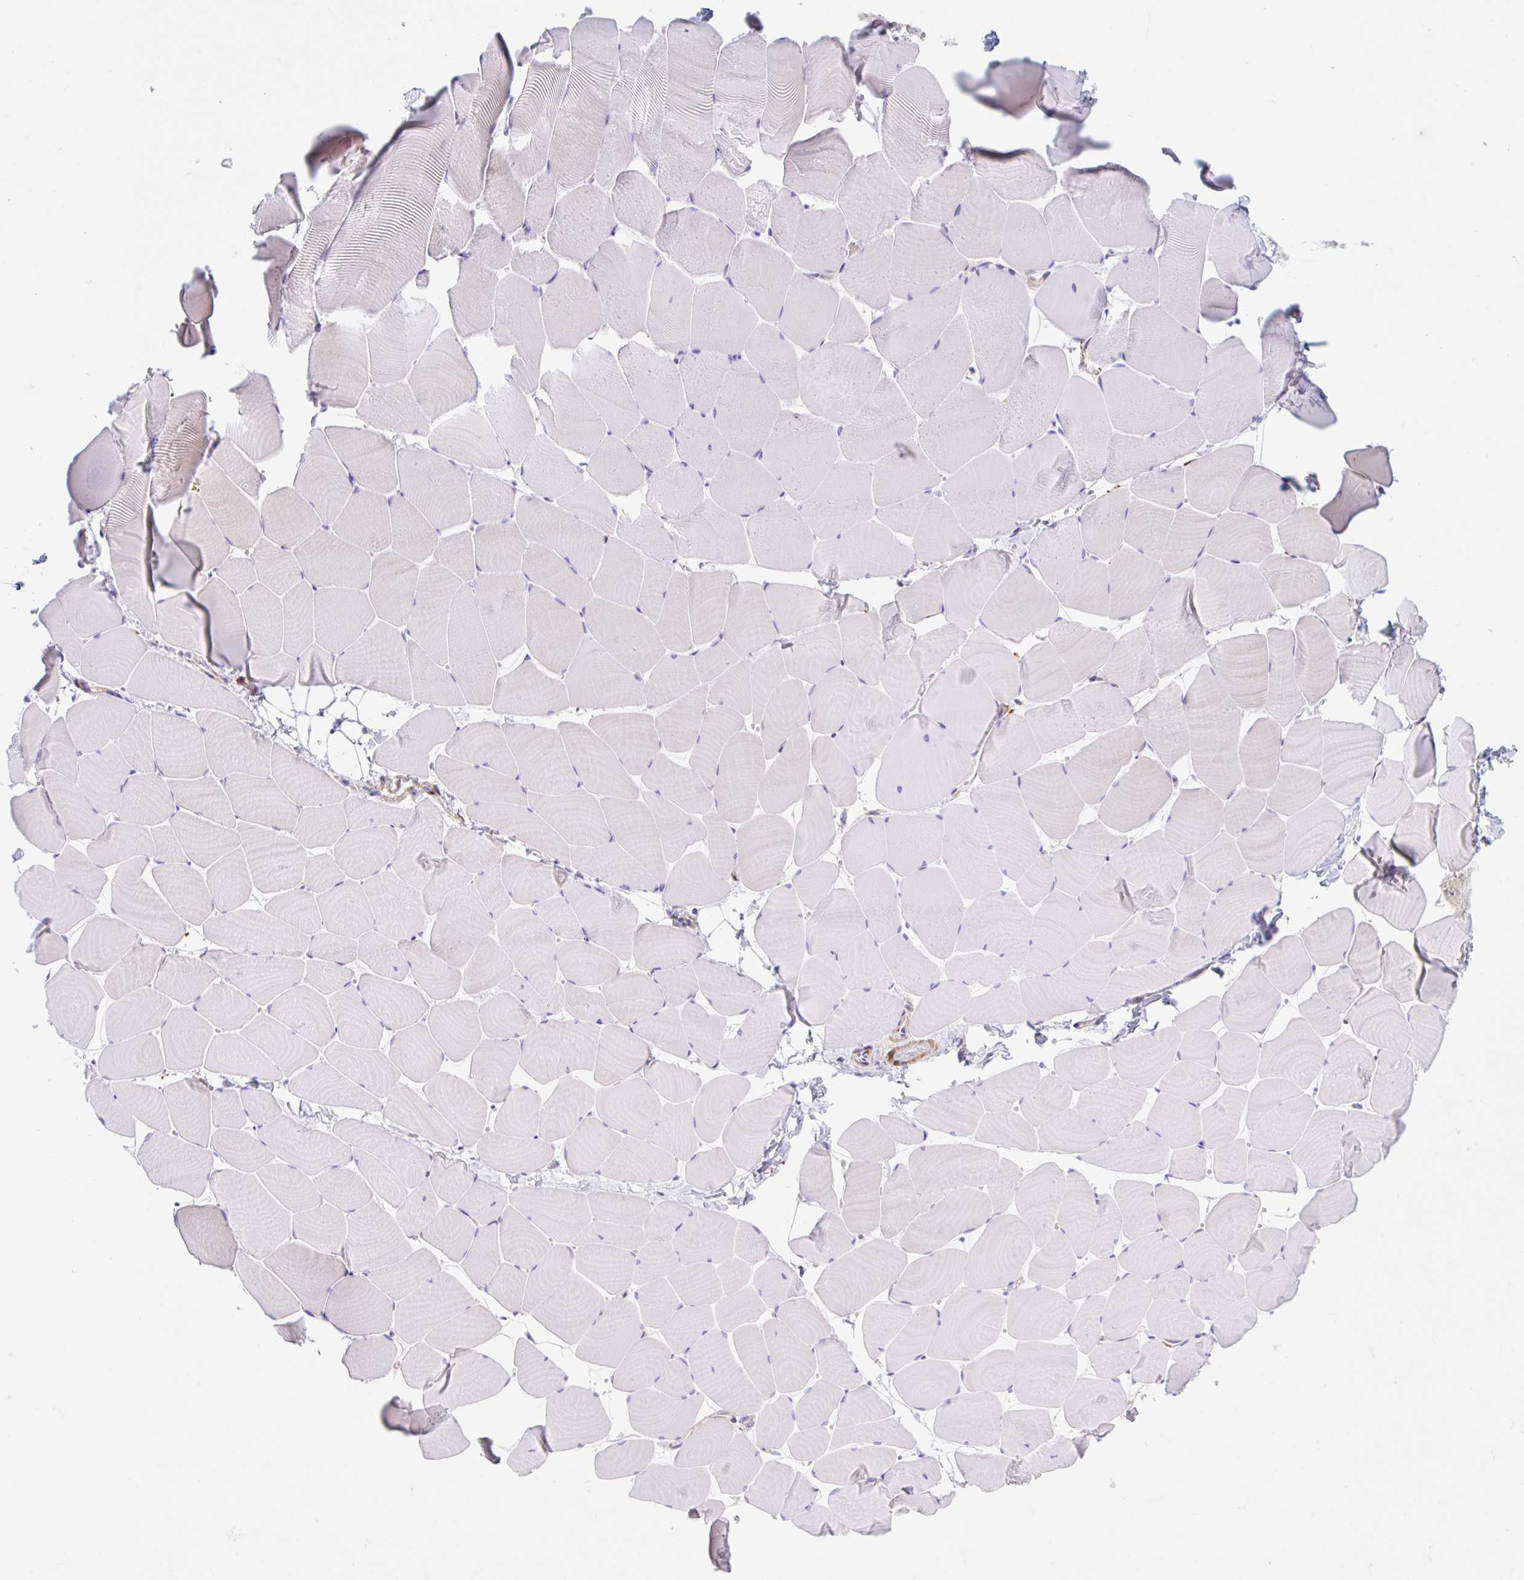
{"staining": {"intensity": "negative", "quantity": "none", "location": "none"}, "tissue": "skeletal muscle", "cell_type": "Myocytes", "image_type": "normal", "snomed": [{"axis": "morphology", "description": "Normal tissue, NOS"}, {"axis": "topography", "description": "Skeletal muscle"}], "caption": "Protein analysis of benign skeletal muscle reveals no significant positivity in myocytes.", "gene": "EFHD1", "patient": {"sex": "male", "age": 25}}